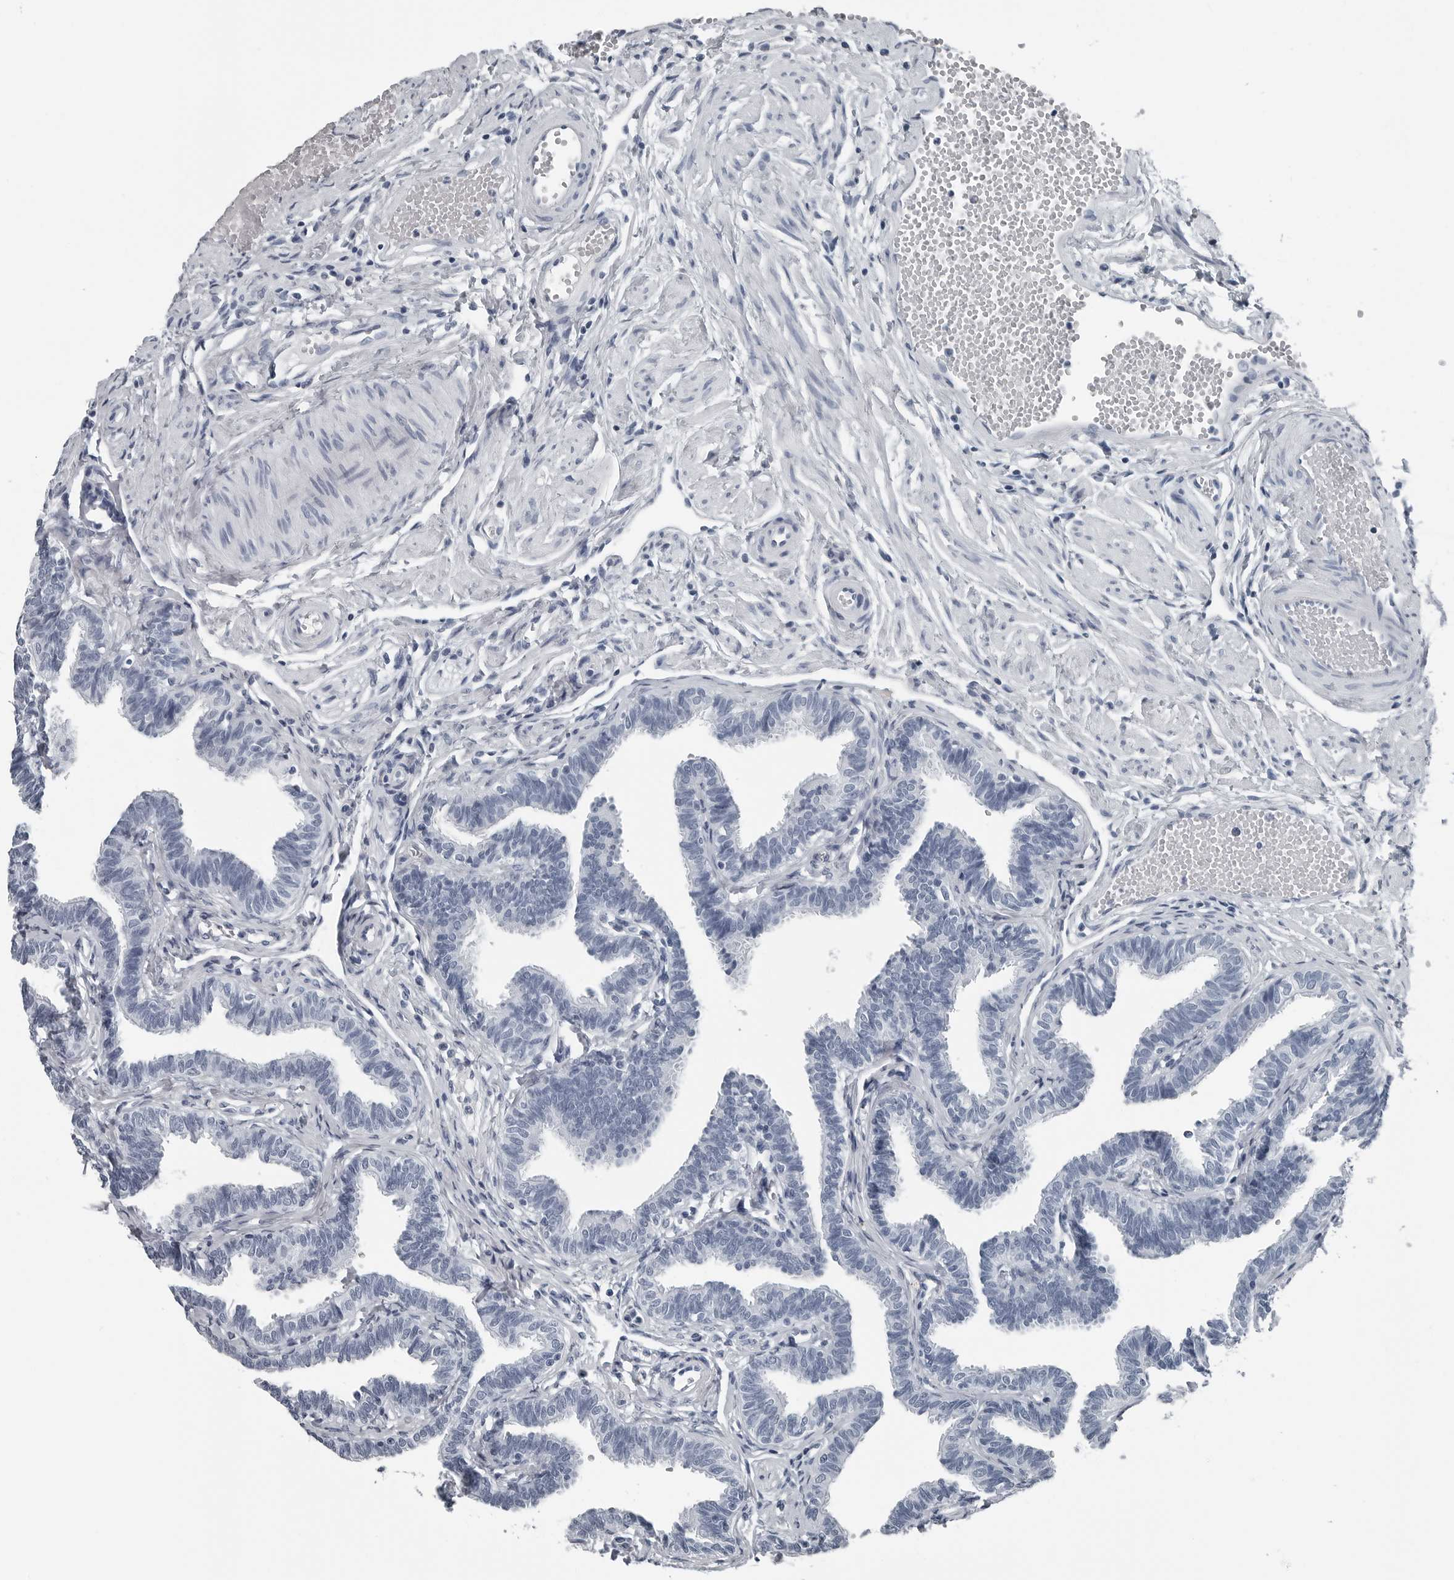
{"staining": {"intensity": "negative", "quantity": "none", "location": "none"}, "tissue": "fallopian tube", "cell_type": "Glandular cells", "image_type": "normal", "snomed": [{"axis": "morphology", "description": "Normal tissue, NOS"}, {"axis": "topography", "description": "Fallopian tube"}, {"axis": "topography", "description": "Ovary"}], "caption": "IHC micrograph of normal fallopian tube: fallopian tube stained with DAB shows no significant protein positivity in glandular cells.", "gene": "SPINK1", "patient": {"sex": "female", "age": 23}}